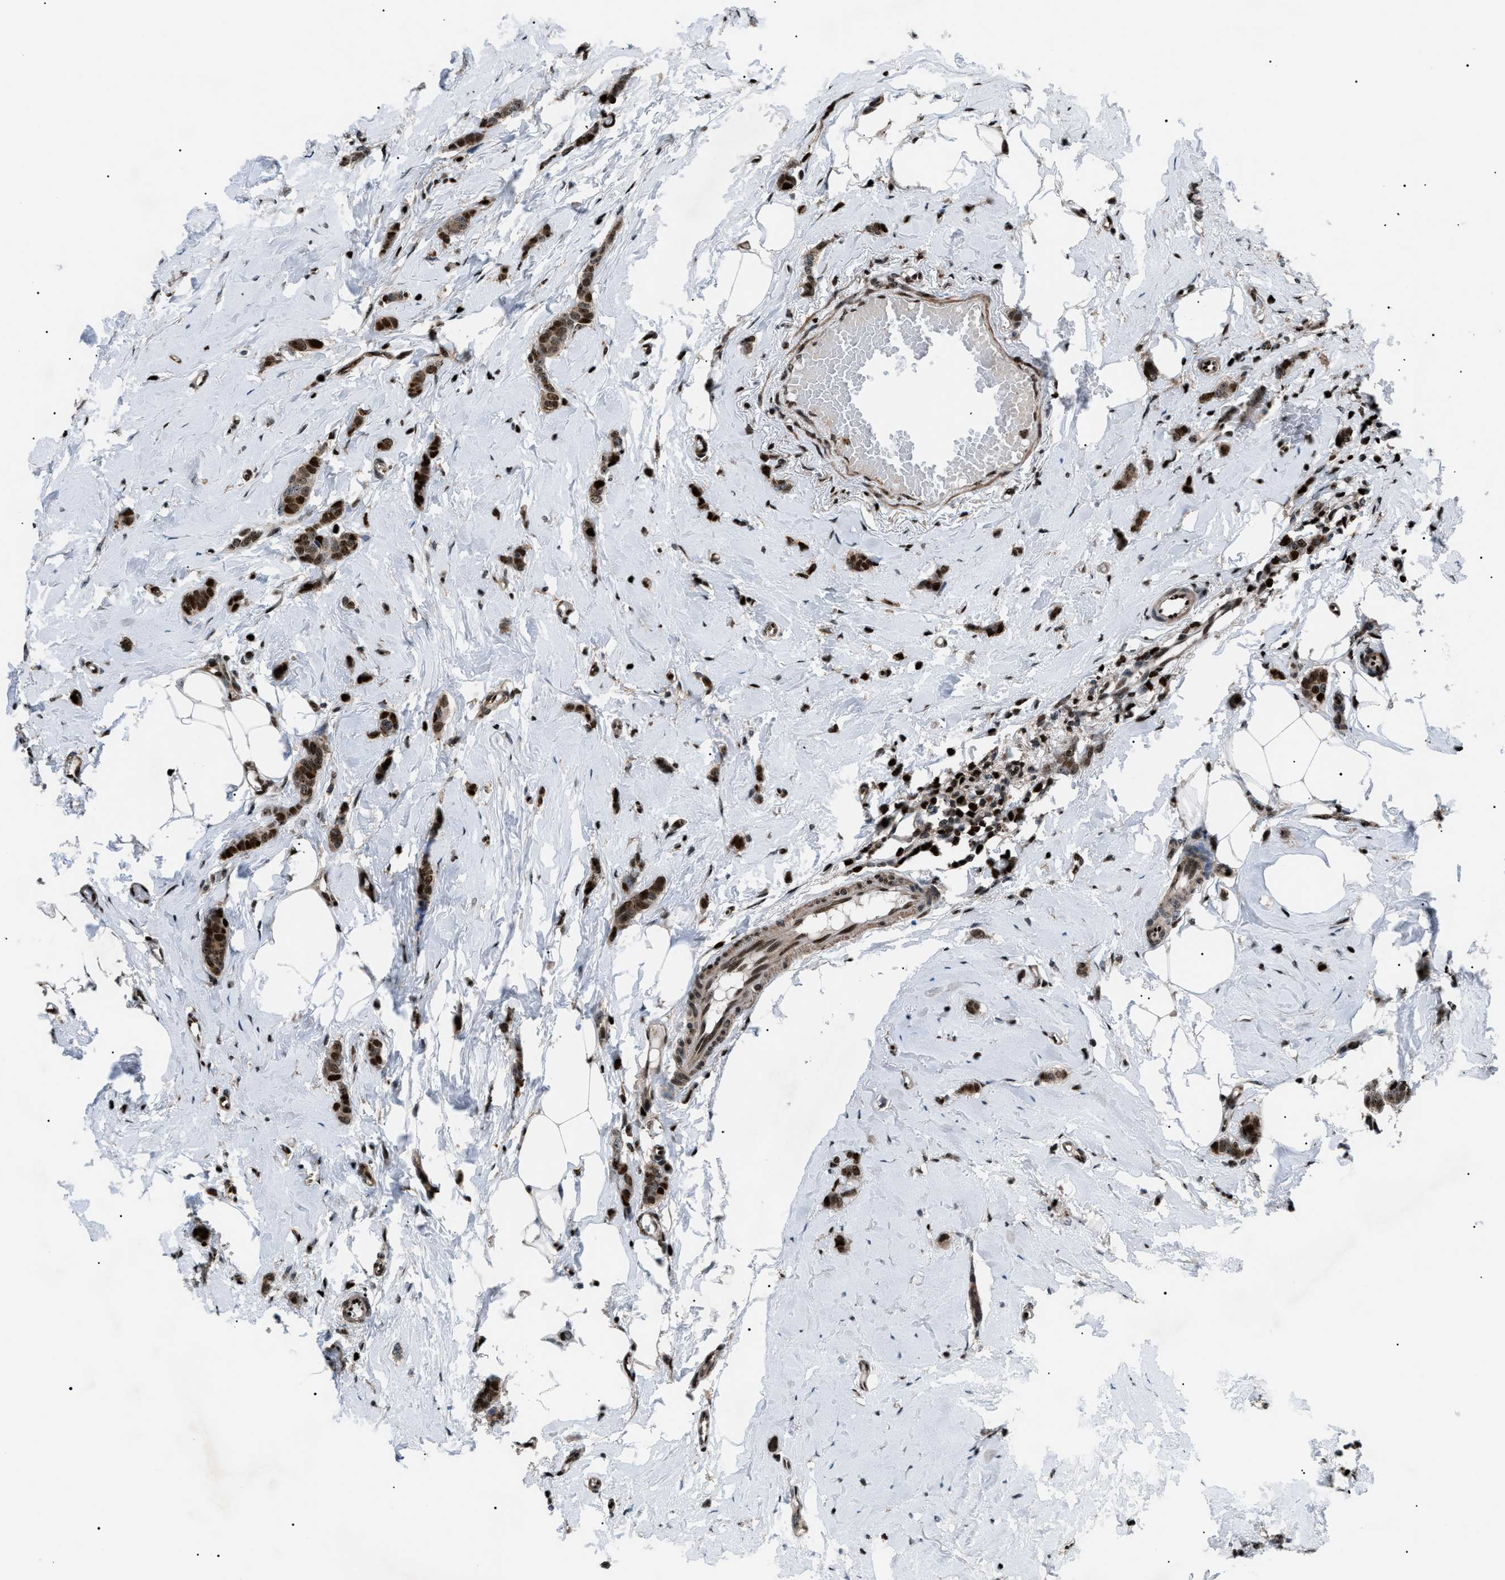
{"staining": {"intensity": "moderate", "quantity": ">75%", "location": "nuclear"}, "tissue": "breast cancer", "cell_type": "Tumor cells", "image_type": "cancer", "snomed": [{"axis": "morphology", "description": "Lobular carcinoma"}, {"axis": "topography", "description": "Skin"}, {"axis": "topography", "description": "Breast"}], "caption": "Breast cancer (lobular carcinoma) was stained to show a protein in brown. There is medium levels of moderate nuclear expression in approximately >75% of tumor cells. The protein is stained brown, and the nuclei are stained in blue (DAB IHC with brightfield microscopy, high magnification).", "gene": "PRKX", "patient": {"sex": "female", "age": 46}}